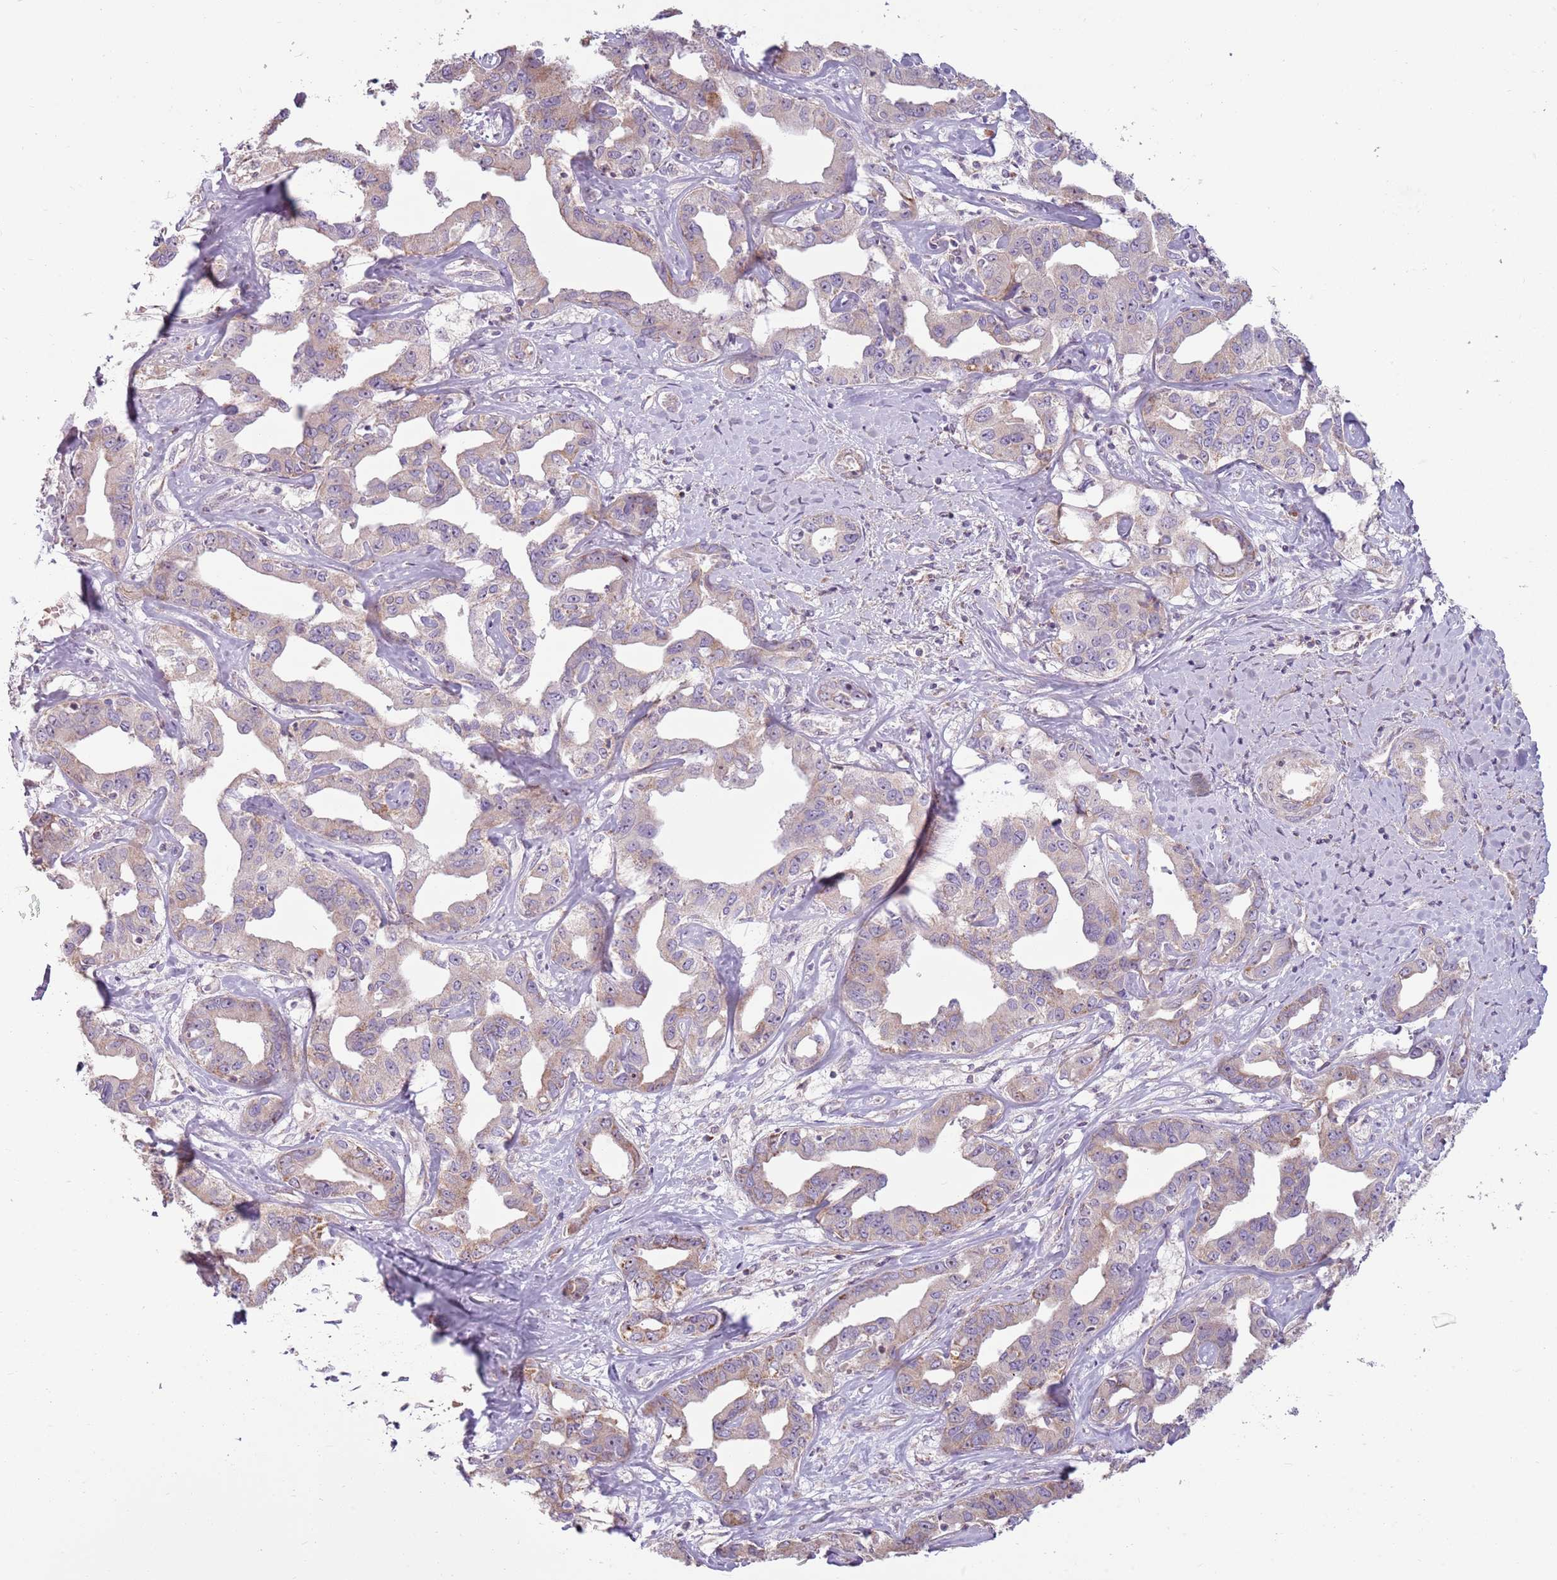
{"staining": {"intensity": "weak", "quantity": ">75%", "location": "cytoplasmic/membranous"}, "tissue": "liver cancer", "cell_type": "Tumor cells", "image_type": "cancer", "snomed": [{"axis": "morphology", "description": "Cholangiocarcinoma"}, {"axis": "topography", "description": "Liver"}], "caption": "High-magnification brightfield microscopy of liver cancer stained with DAB (3,3'-diaminobenzidine) (brown) and counterstained with hematoxylin (blue). tumor cells exhibit weak cytoplasmic/membranous expression is present in about>75% of cells. (DAB IHC, brown staining for protein, blue staining for nuclei).", "gene": "ZNF530", "patient": {"sex": "male", "age": 59}}